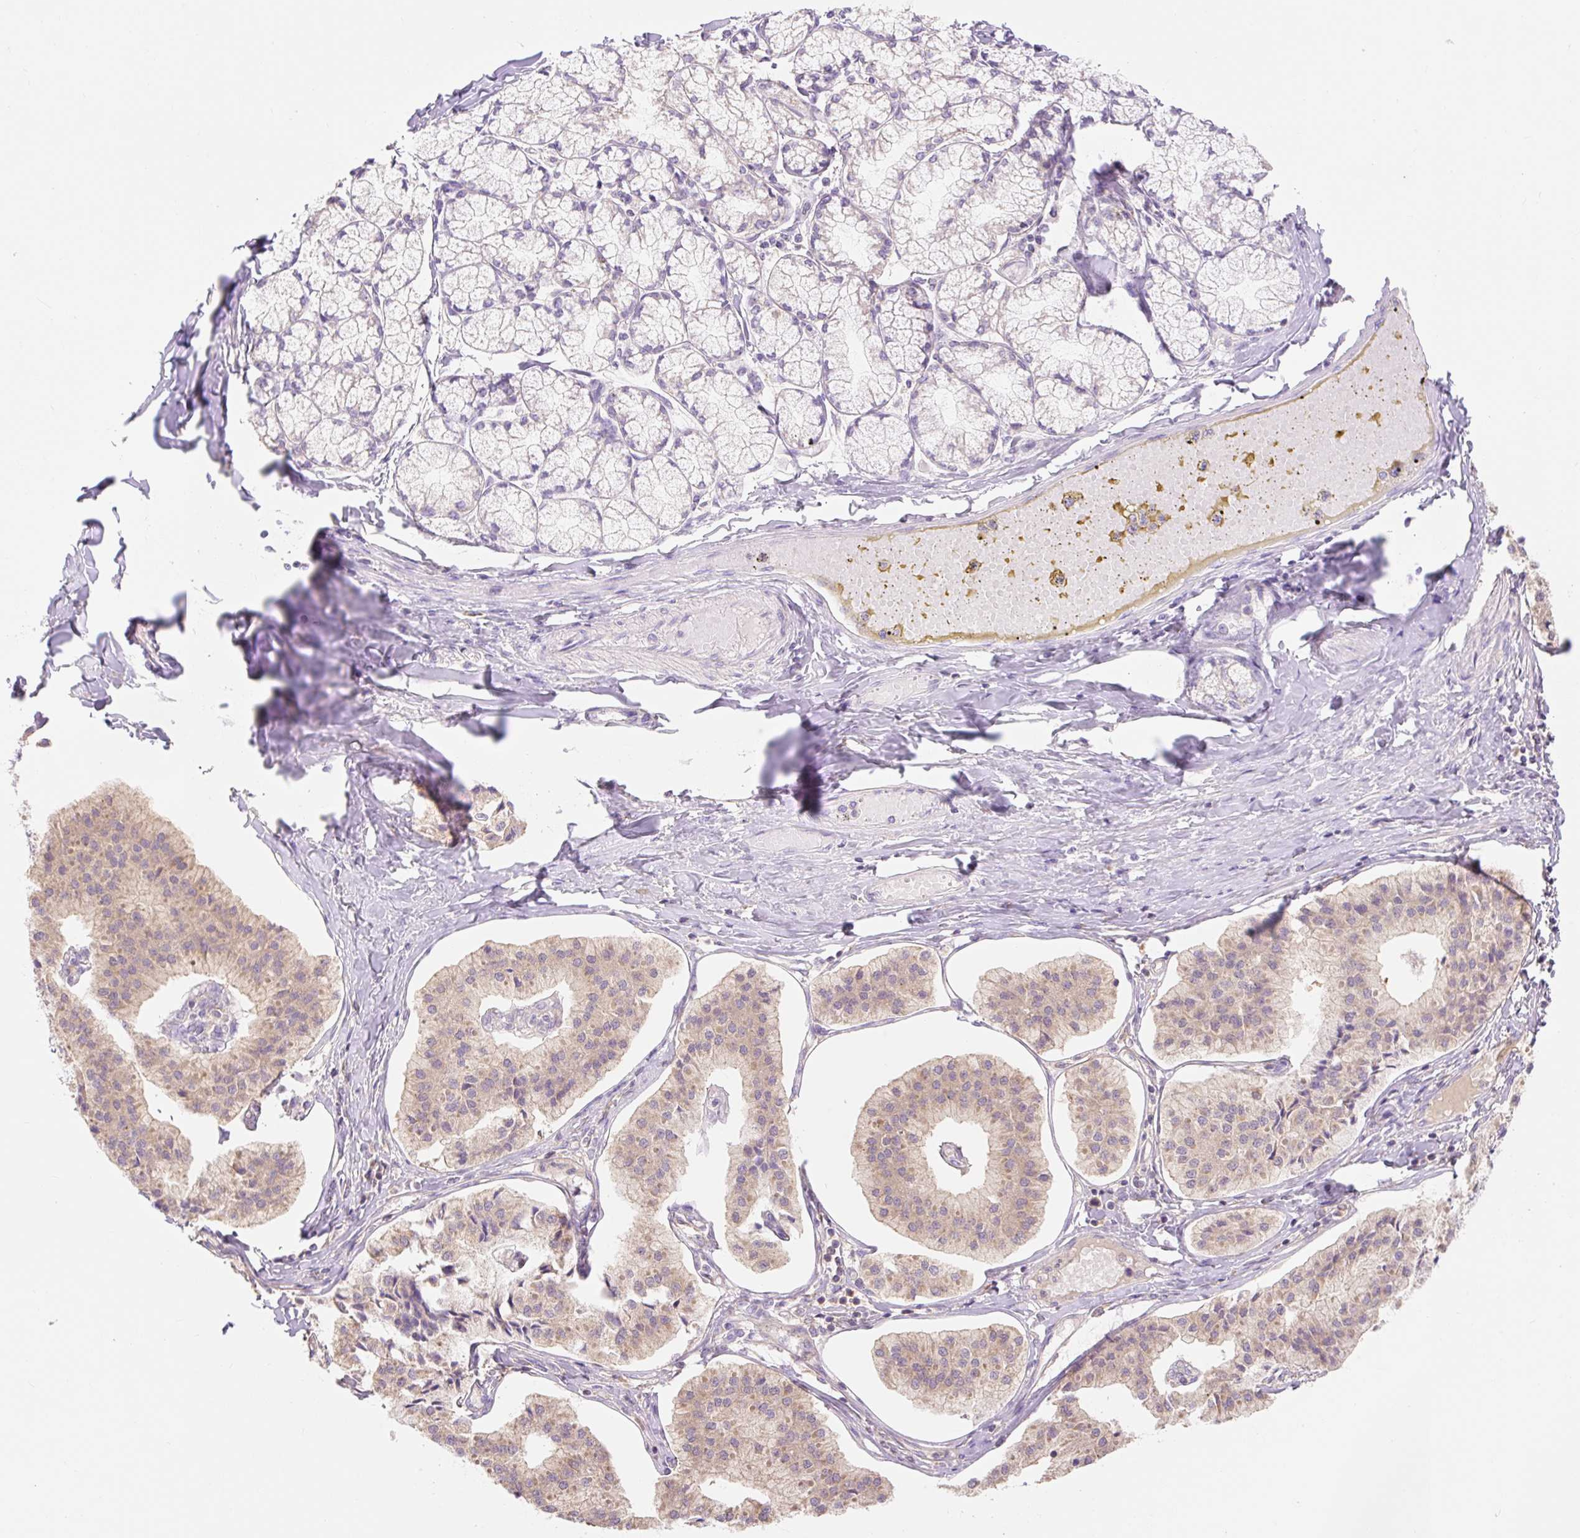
{"staining": {"intensity": "weak", "quantity": ">75%", "location": "cytoplasmic/membranous"}, "tissue": "pancreatic cancer", "cell_type": "Tumor cells", "image_type": "cancer", "snomed": [{"axis": "morphology", "description": "Adenocarcinoma, NOS"}, {"axis": "topography", "description": "Pancreas"}], "caption": "The immunohistochemical stain labels weak cytoplasmic/membranous staining in tumor cells of pancreatic adenocarcinoma tissue.", "gene": "DHX35", "patient": {"sex": "female", "age": 50}}